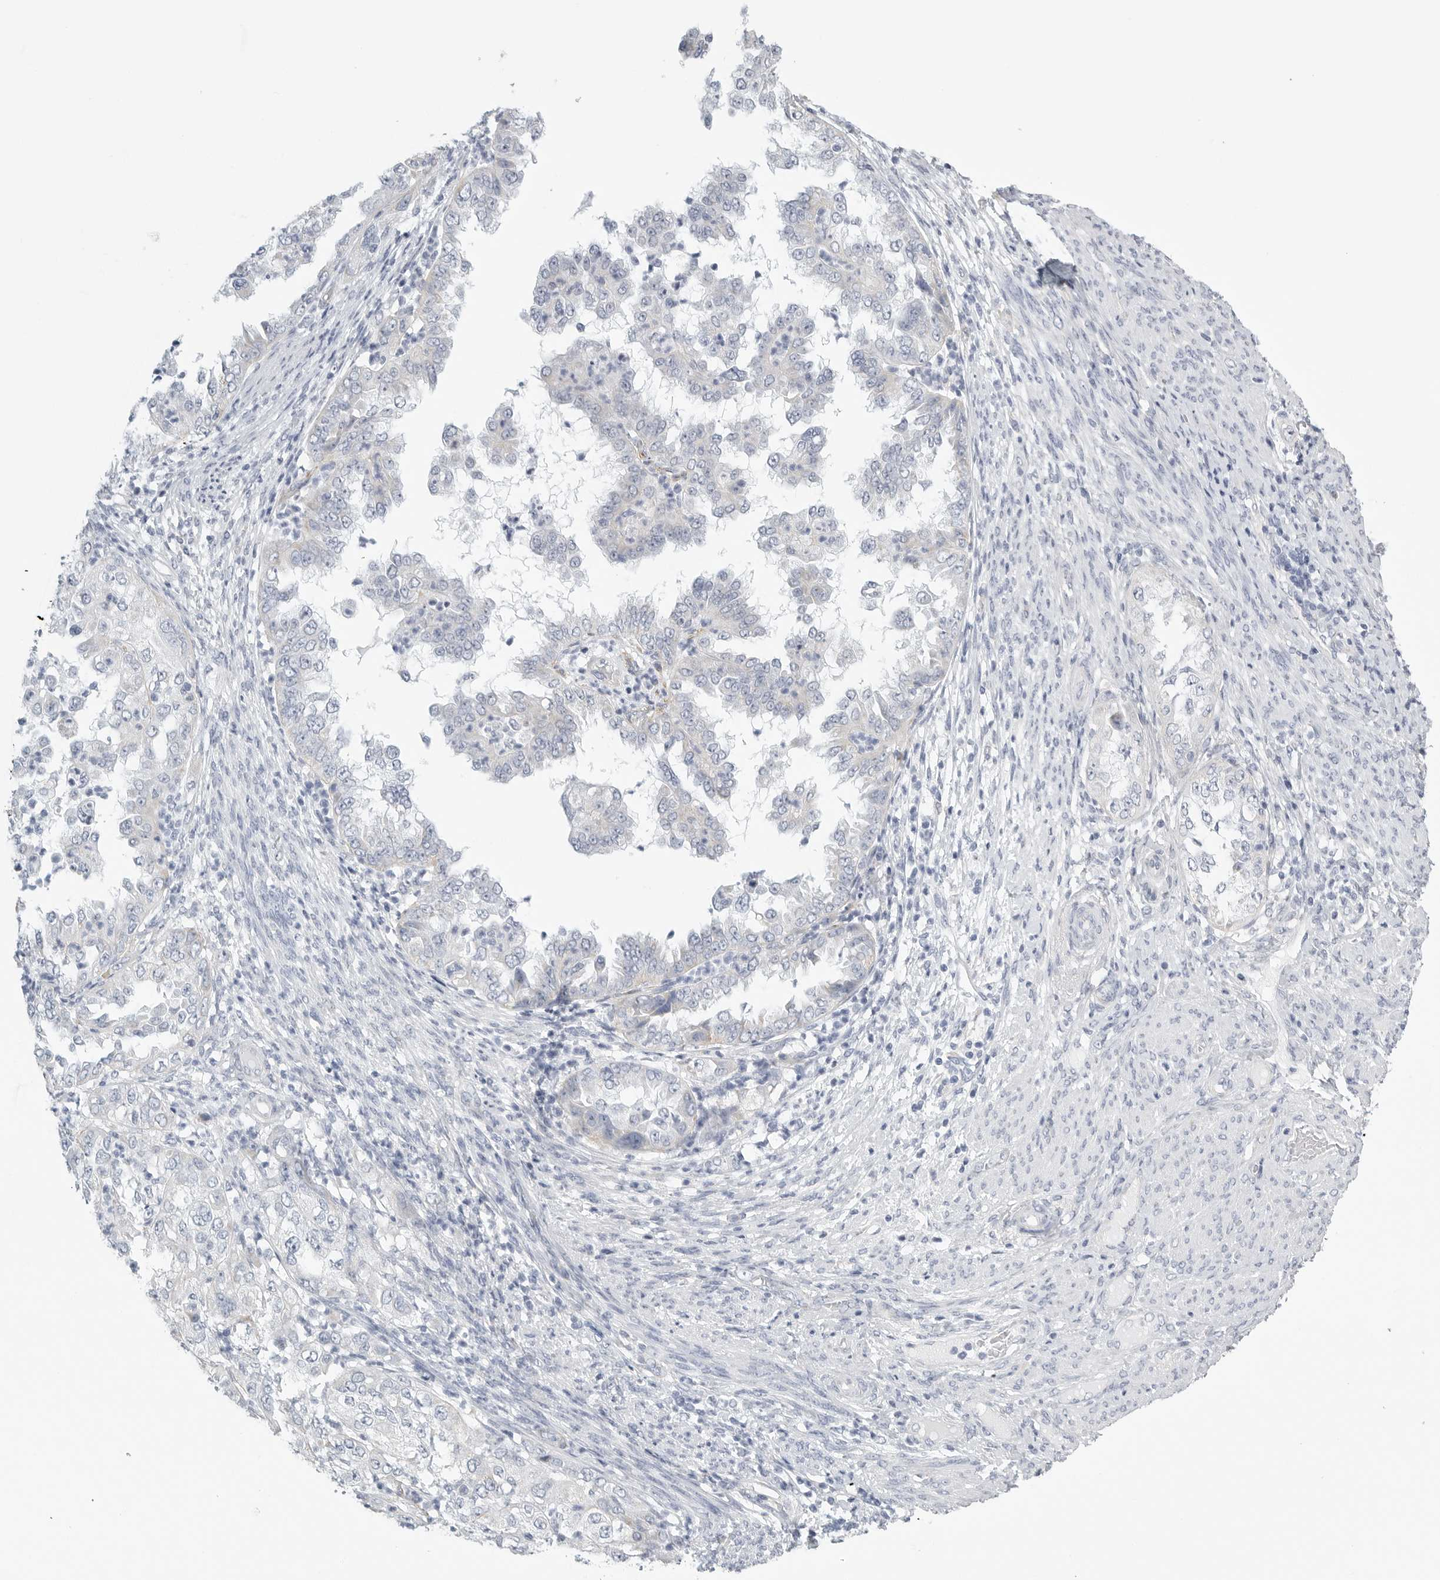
{"staining": {"intensity": "negative", "quantity": "none", "location": "none"}, "tissue": "endometrial cancer", "cell_type": "Tumor cells", "image_type": "cancer", "snomed": [{"axis": "morphology", "description": "Adenocarcinoma, NOS"}, {"axis": "topography", "description": "Endometrium"}], "caption": "The image displays no staining of tumor cells in endometrial cancer.", "gene": "TNR", "patient": {"sex": "female", "age": 85}}